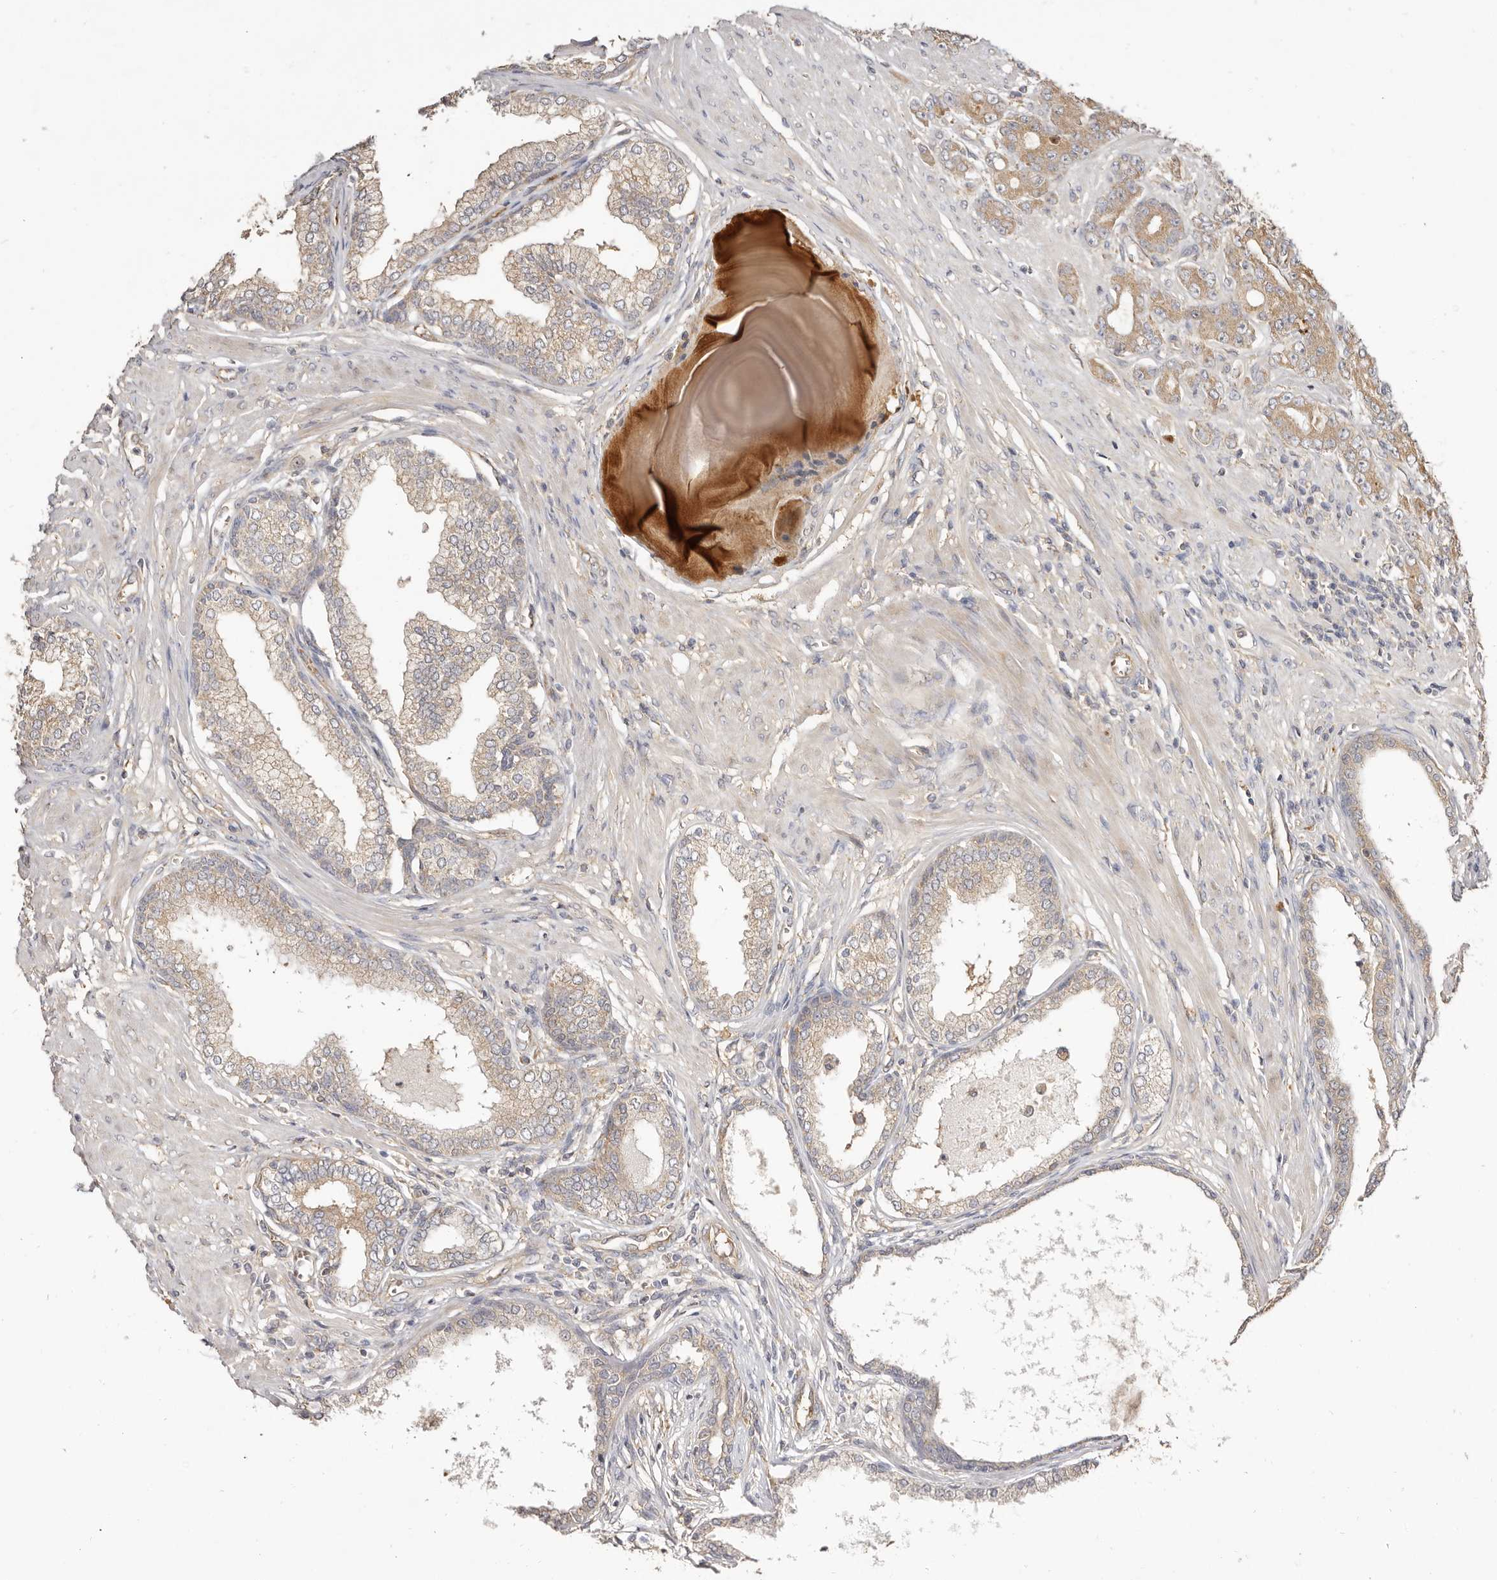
{"staining": {"intensity": "weak", "quantity": "25%-75%", "location": "cytoplasmic/membranous"}, "tissue": "prostate cancer", "cell_type": "Tumor cells", "image_type": "cancer", "snomed": [{"axis": "morphology", "description": "Adenocarcinoma, High grade"}, {"axis": "topography", "description": "Prostate"}], "caption": "Tumor cells demonstrate low levels of weak cytoplasmic/membranous positivity in approximately 25%-75% of cells in human prostate cancer.", "gene": "ADAMTS9", "patient": {"sex": "male", "age": 62}}